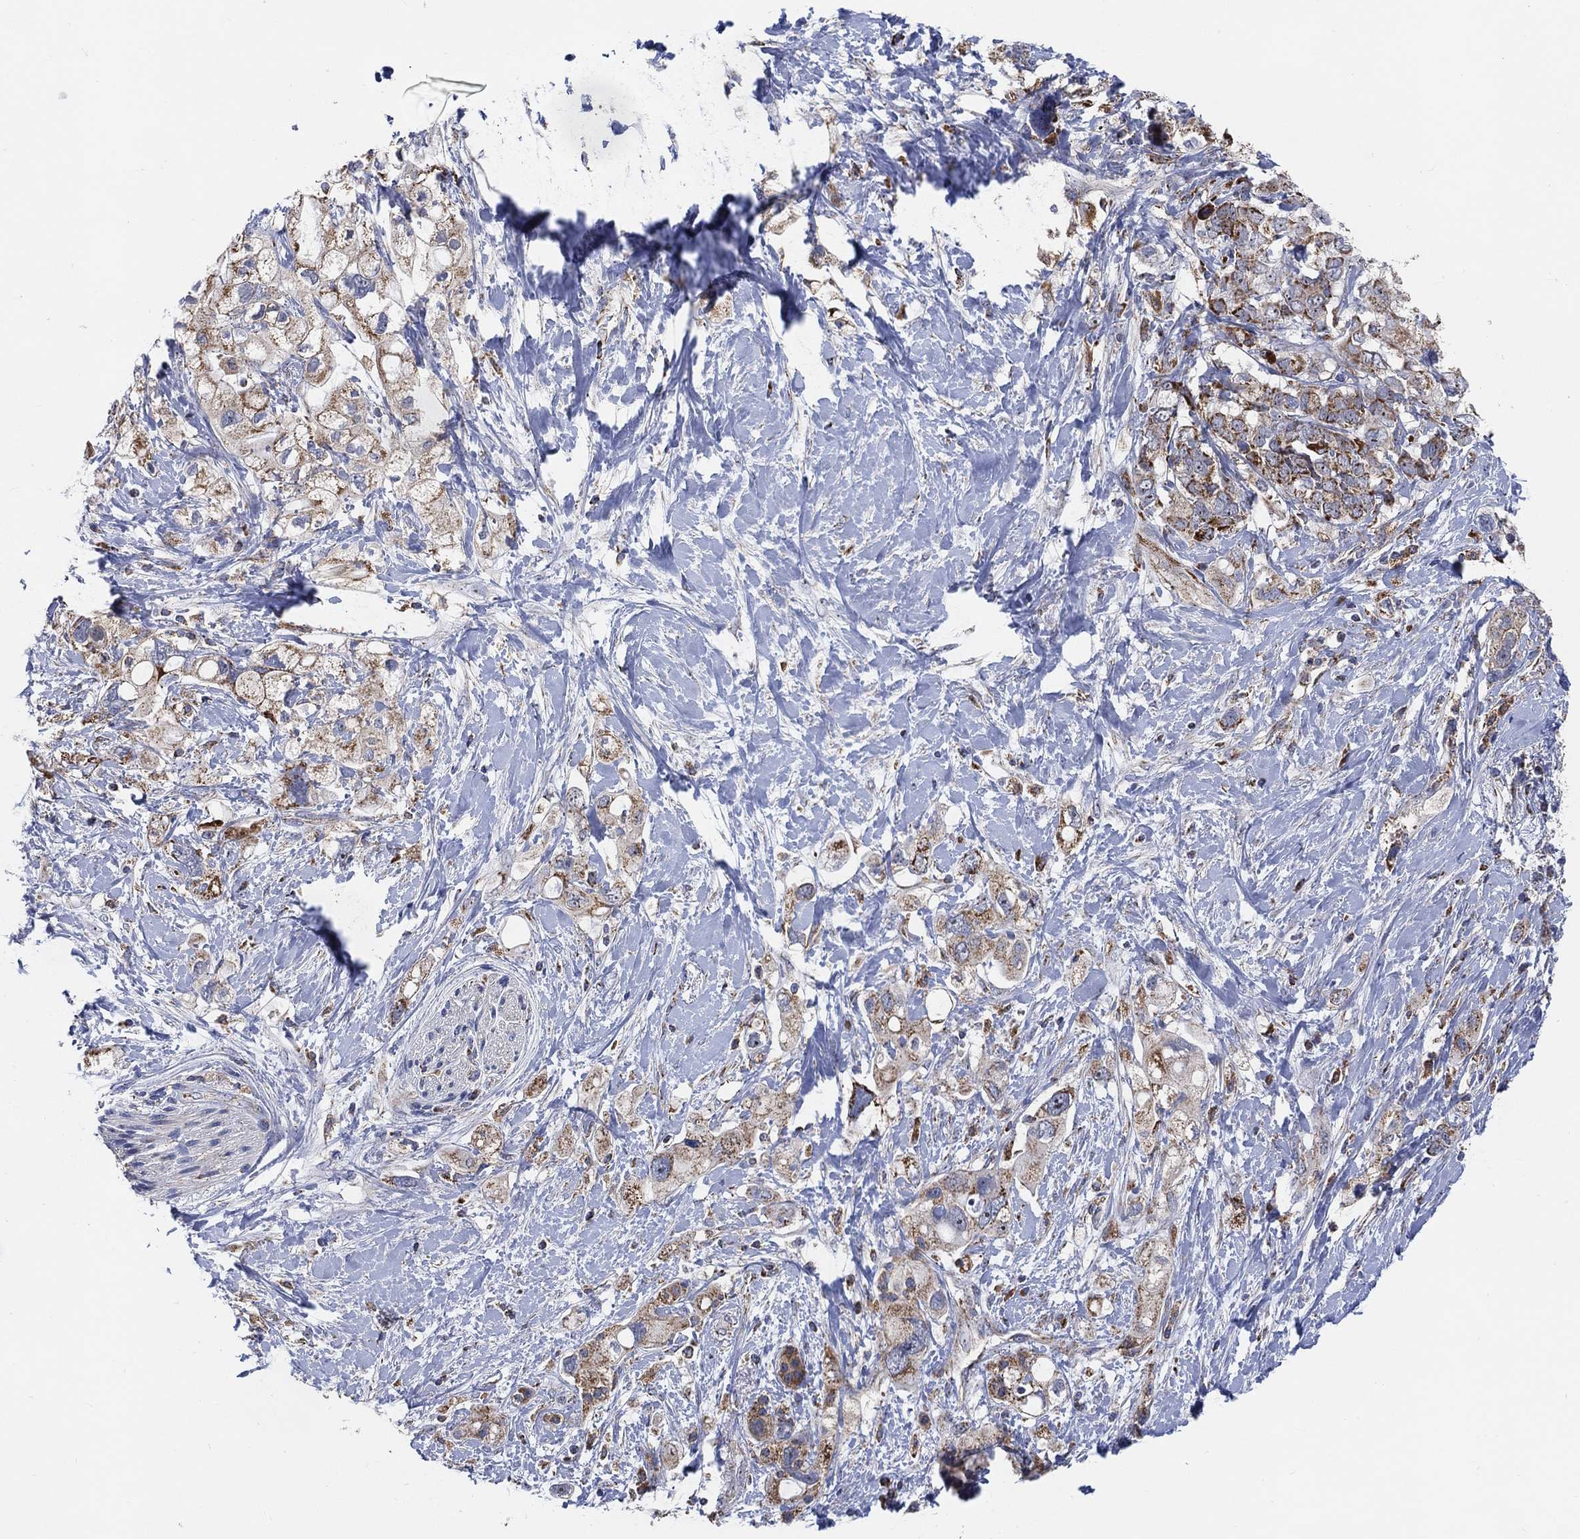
{"staining": {"intensity": "moderate", "quantity": "<25%", "location": "cytoplasmic/membranous"}, "tissue": "pancreatic cancer", "cell_type": "Tumor cells", "image_type": "cancer", "snomed": [{"axis": "morphology", "description": "Adenocarcinoma, NOS"}, {"axis": "topography", "description": "Pancreas"}], "caption": "Pancreatic adenocarcinoma stained with a protein marker exhibits moderate staining in tumor cells.", "gene": "GCAT", "patient": {"sex": "female", "age": 56}}